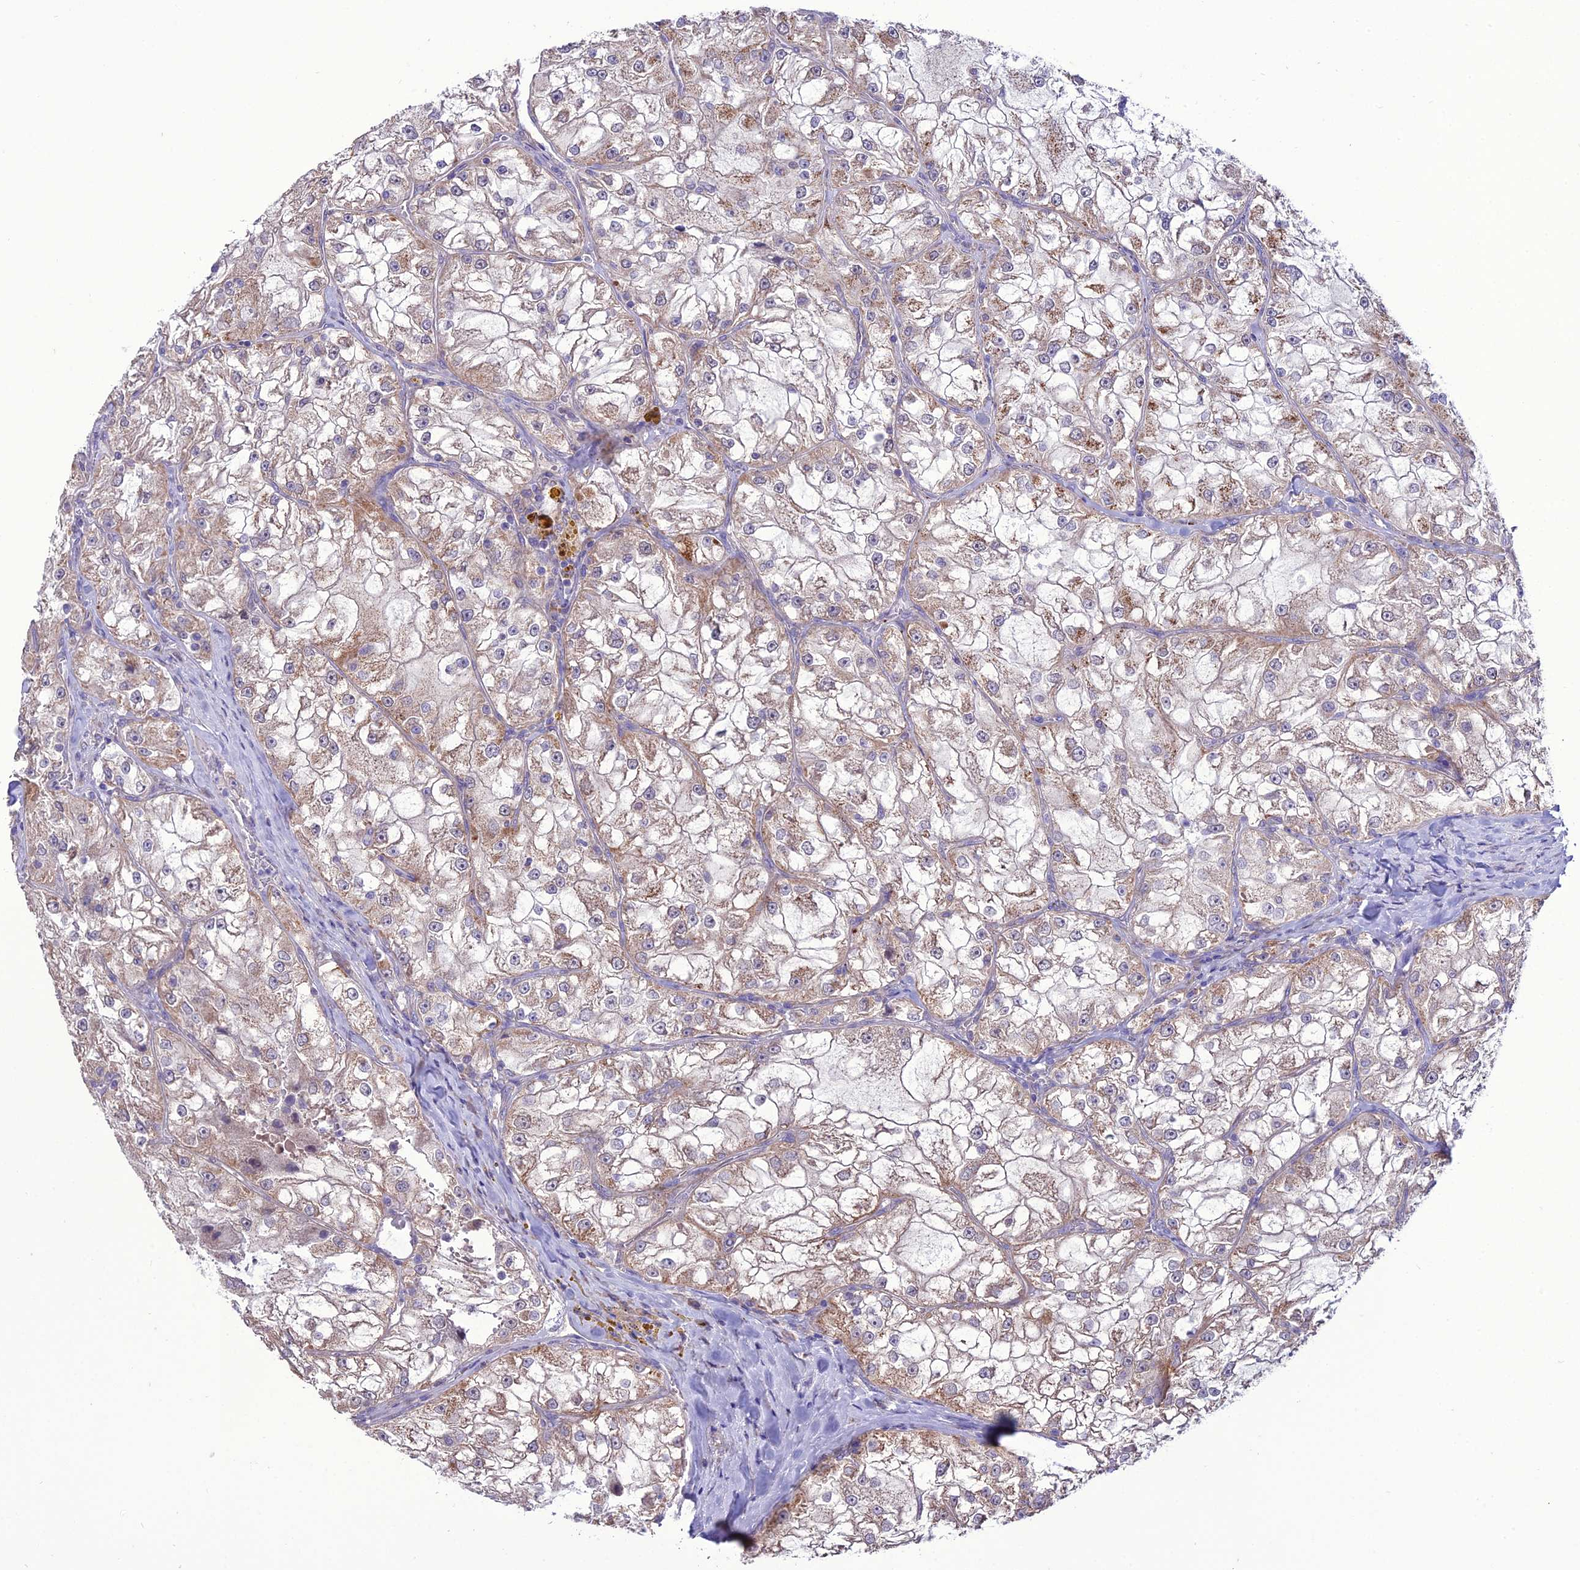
{"staining": {"intensity": "moderate", "quantity": "<25%", "location": "cytoplasmic/membranous"}, "tissue": "renal cancer", "cell_type": "Tumor cells", "image_type": "cancer", "snomed": [{"axis": "morphology", "description": "Adenocarcinoma, NOS"}, {"axis": "topography", "description": "Kidney"}], "caption": "A high-resolution histopathology image shows immunohistochemistry staining of renal adenocarcinoma, which shows moderate cytoplasmic/membranous staining in approximately <25% of tumor cells.", "gene": "HOGA1", "patient": {"sex": "female", "age": 72}}